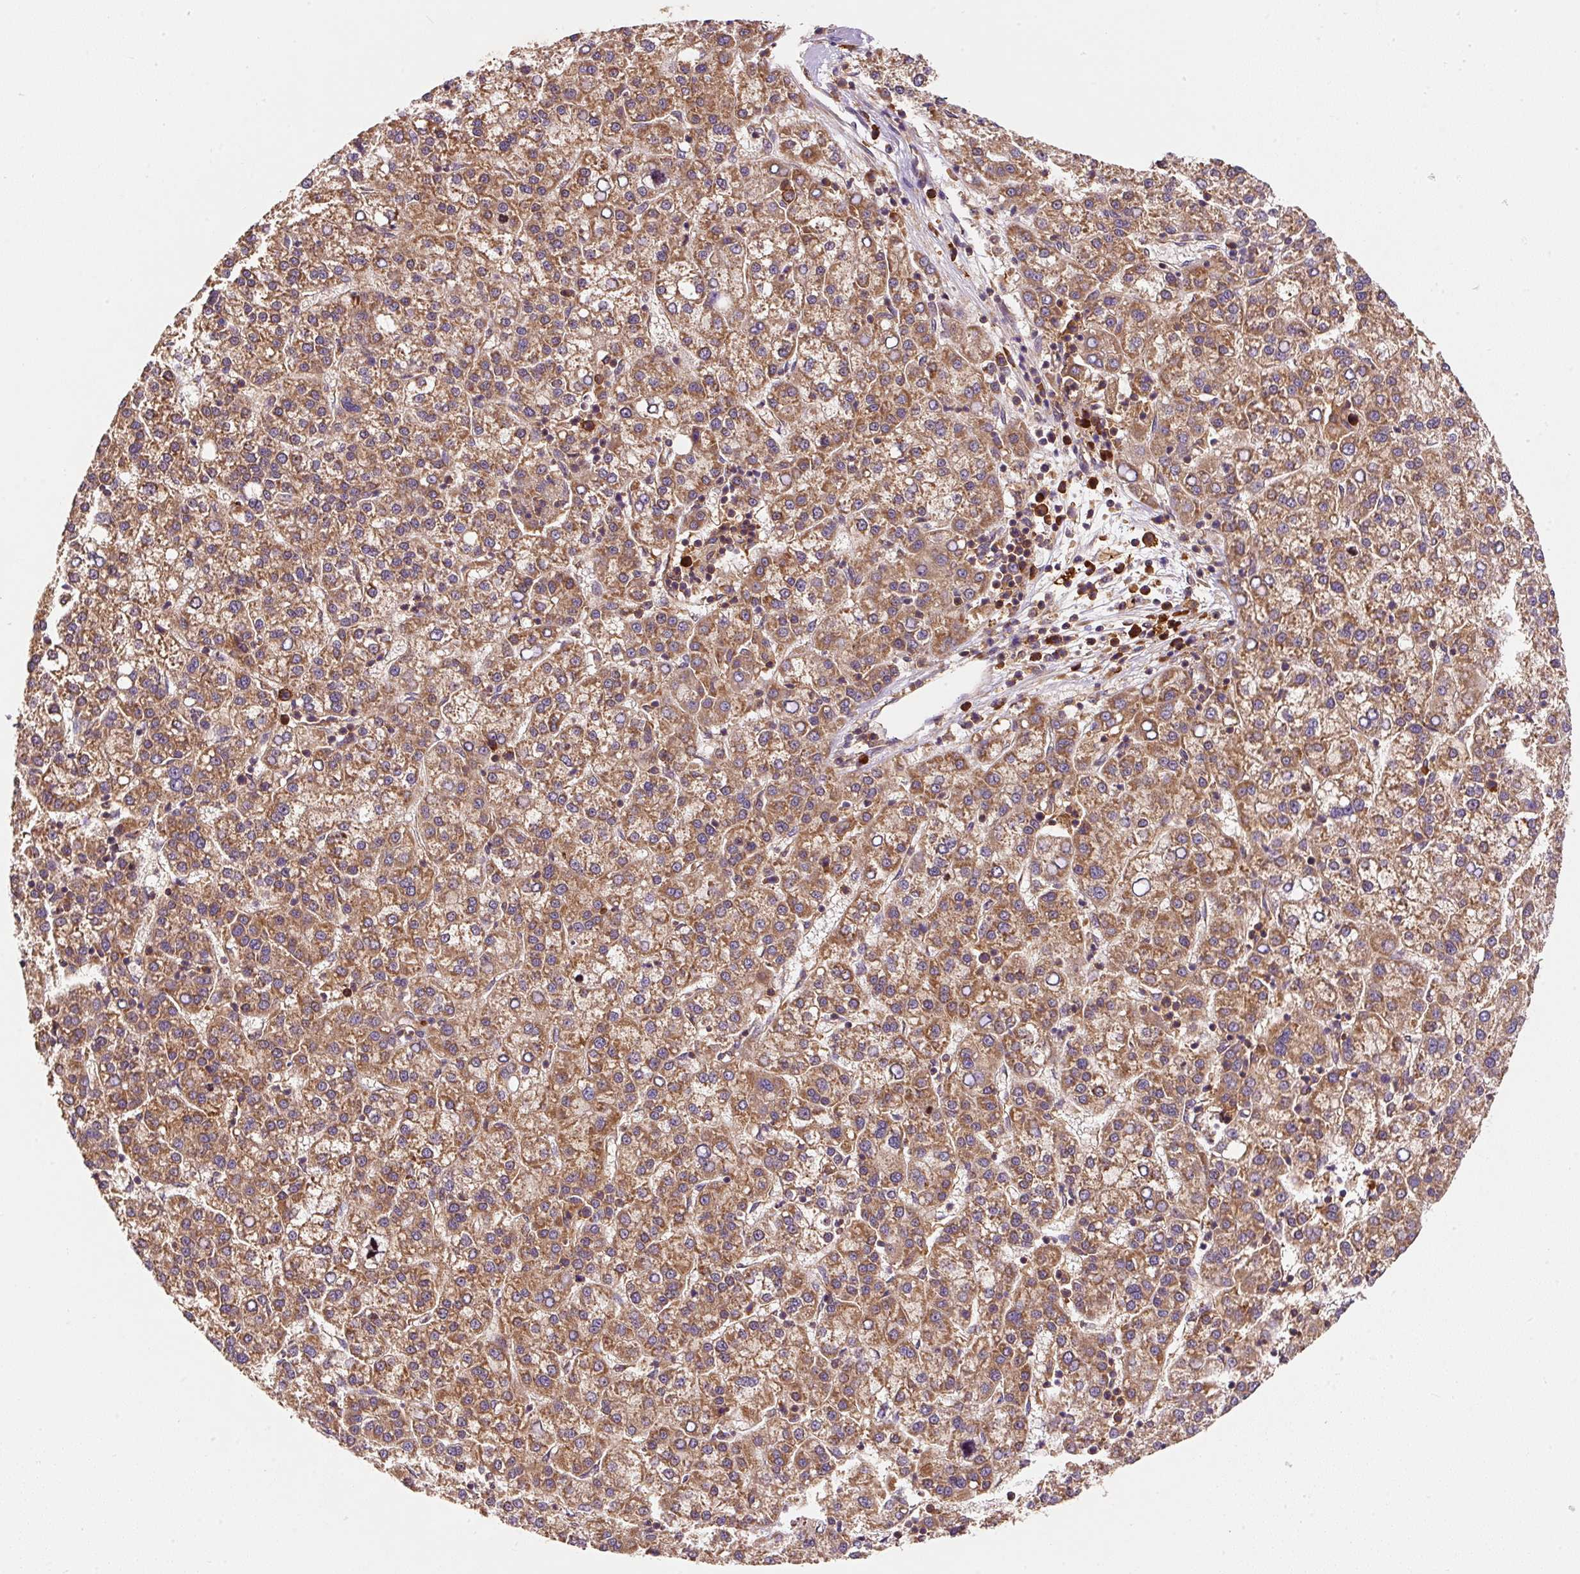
{"staining": {"intensity": "moderate", "quantity": ">75%", "location": "cytoplasmic/membranous"}, "tissue": "liver cancer", "cell_type": "Tumor cells", "image_type": "cancer", "snomed": [{"axis": "morphology", "description": "Carcinoma, Hepatocellular, NOS"}, {"axis": "topography", "description": "Liver"}], "caption": "The immunohistochemical stain labels moderate cytoplasmic/membranous expression in tumor cells of liver cancer (hepatocellular carcinoma) tissue.", "gene": "EIF2S2", "patient": {"sex": "female", "age": 58}}